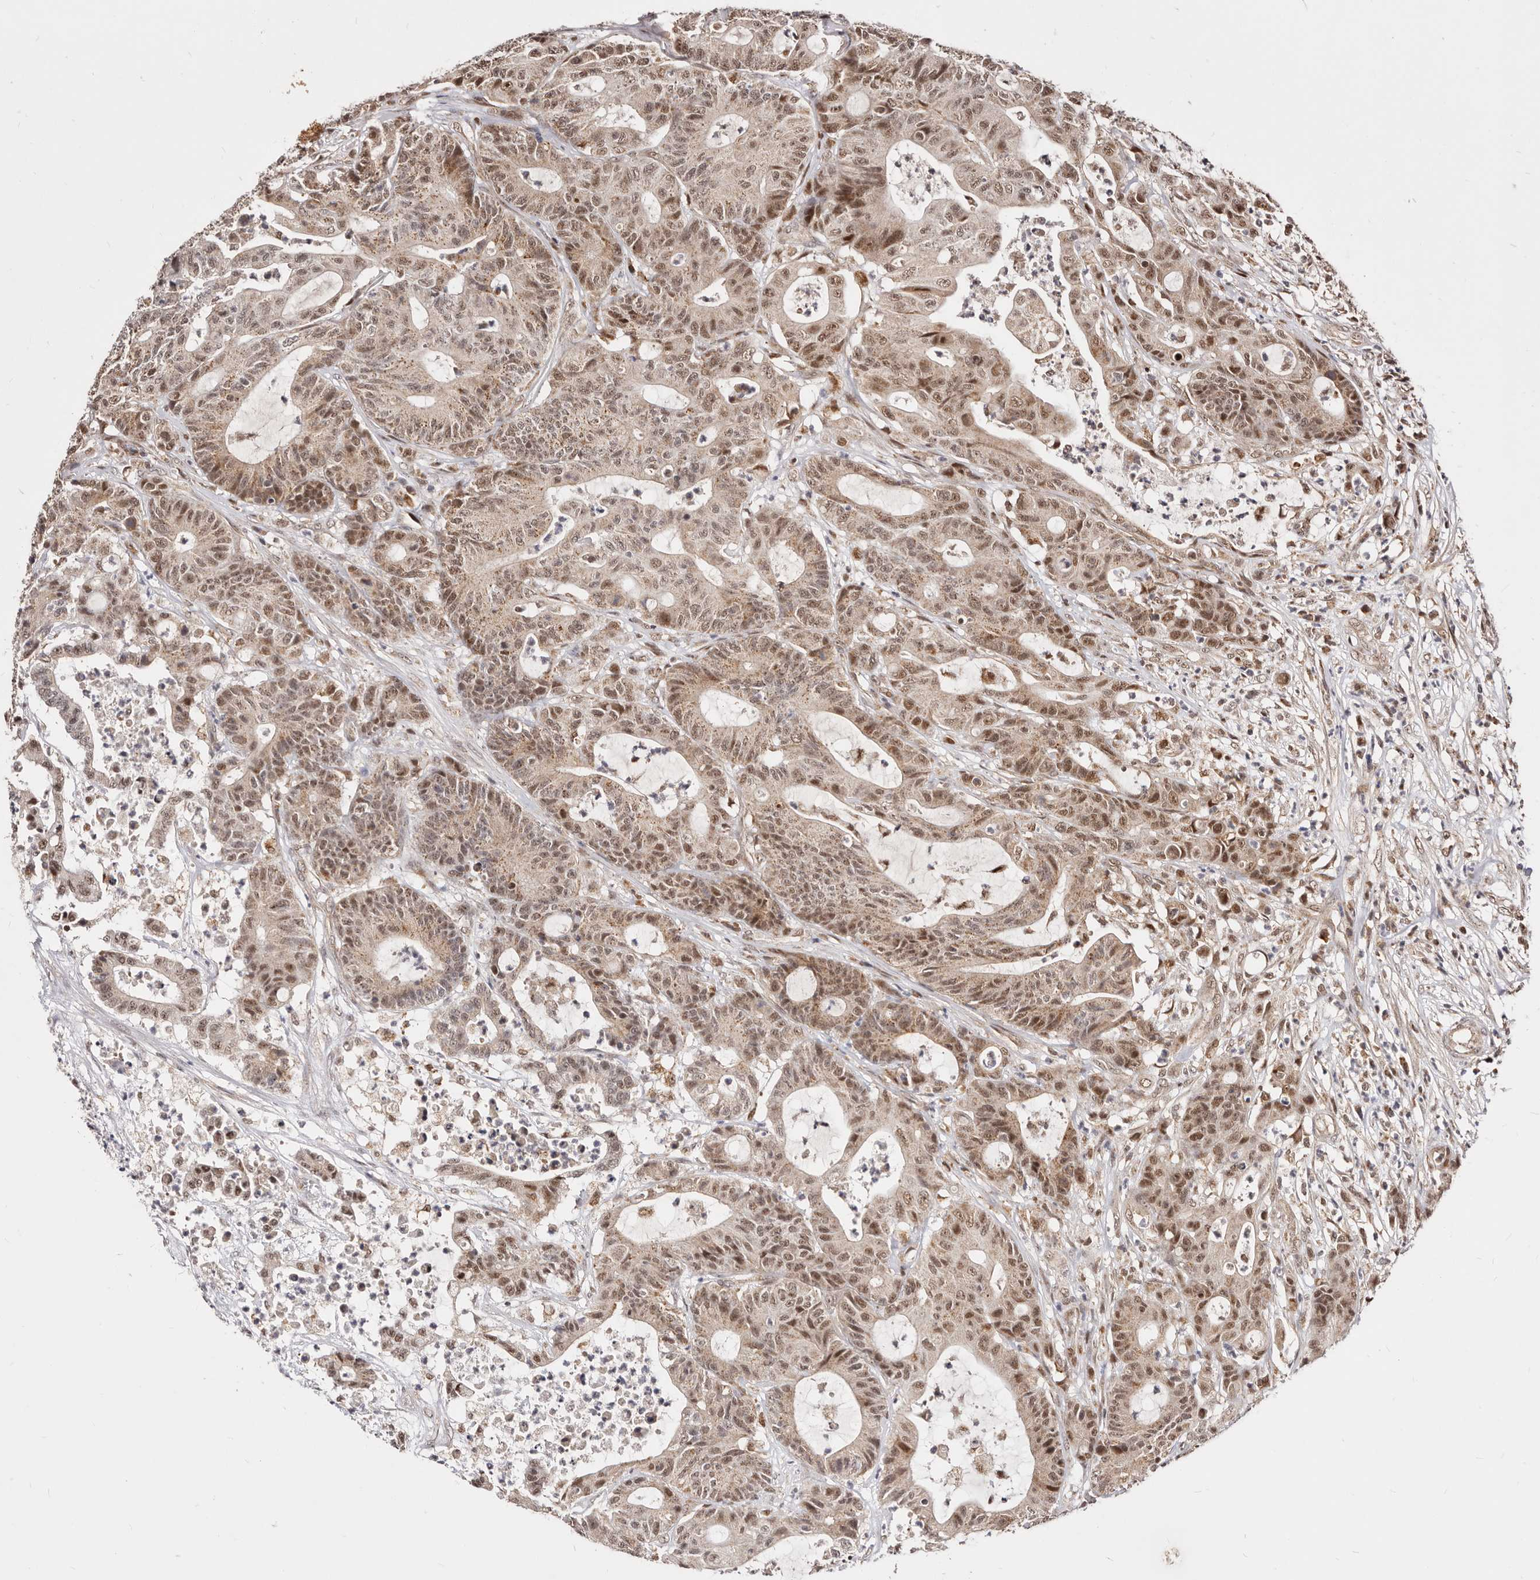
{"staining": {"intensity": "moderate", "quantity": ">75%", "location": "cytoplasmic/membranous,nuclear"}, "tissue": "colorectal cancer", "cell_type": "Tumor cells", "image_type": "cancer", "snomed": [{"axis": "morphology", "description": "Adenocarcinoma, NOS"}, {"axis": "topography", "description": "Colon"}], "caption": "This is an image of immunohistochemistry (IHC) staining of colorectal cancer (adenocarcinoma), which shows moderate expression in the cytoplasmic/membranous and nuclear of tumor cells.", "gene": "SEC14L1", "patient": {"sex": "female", "age": 84}}